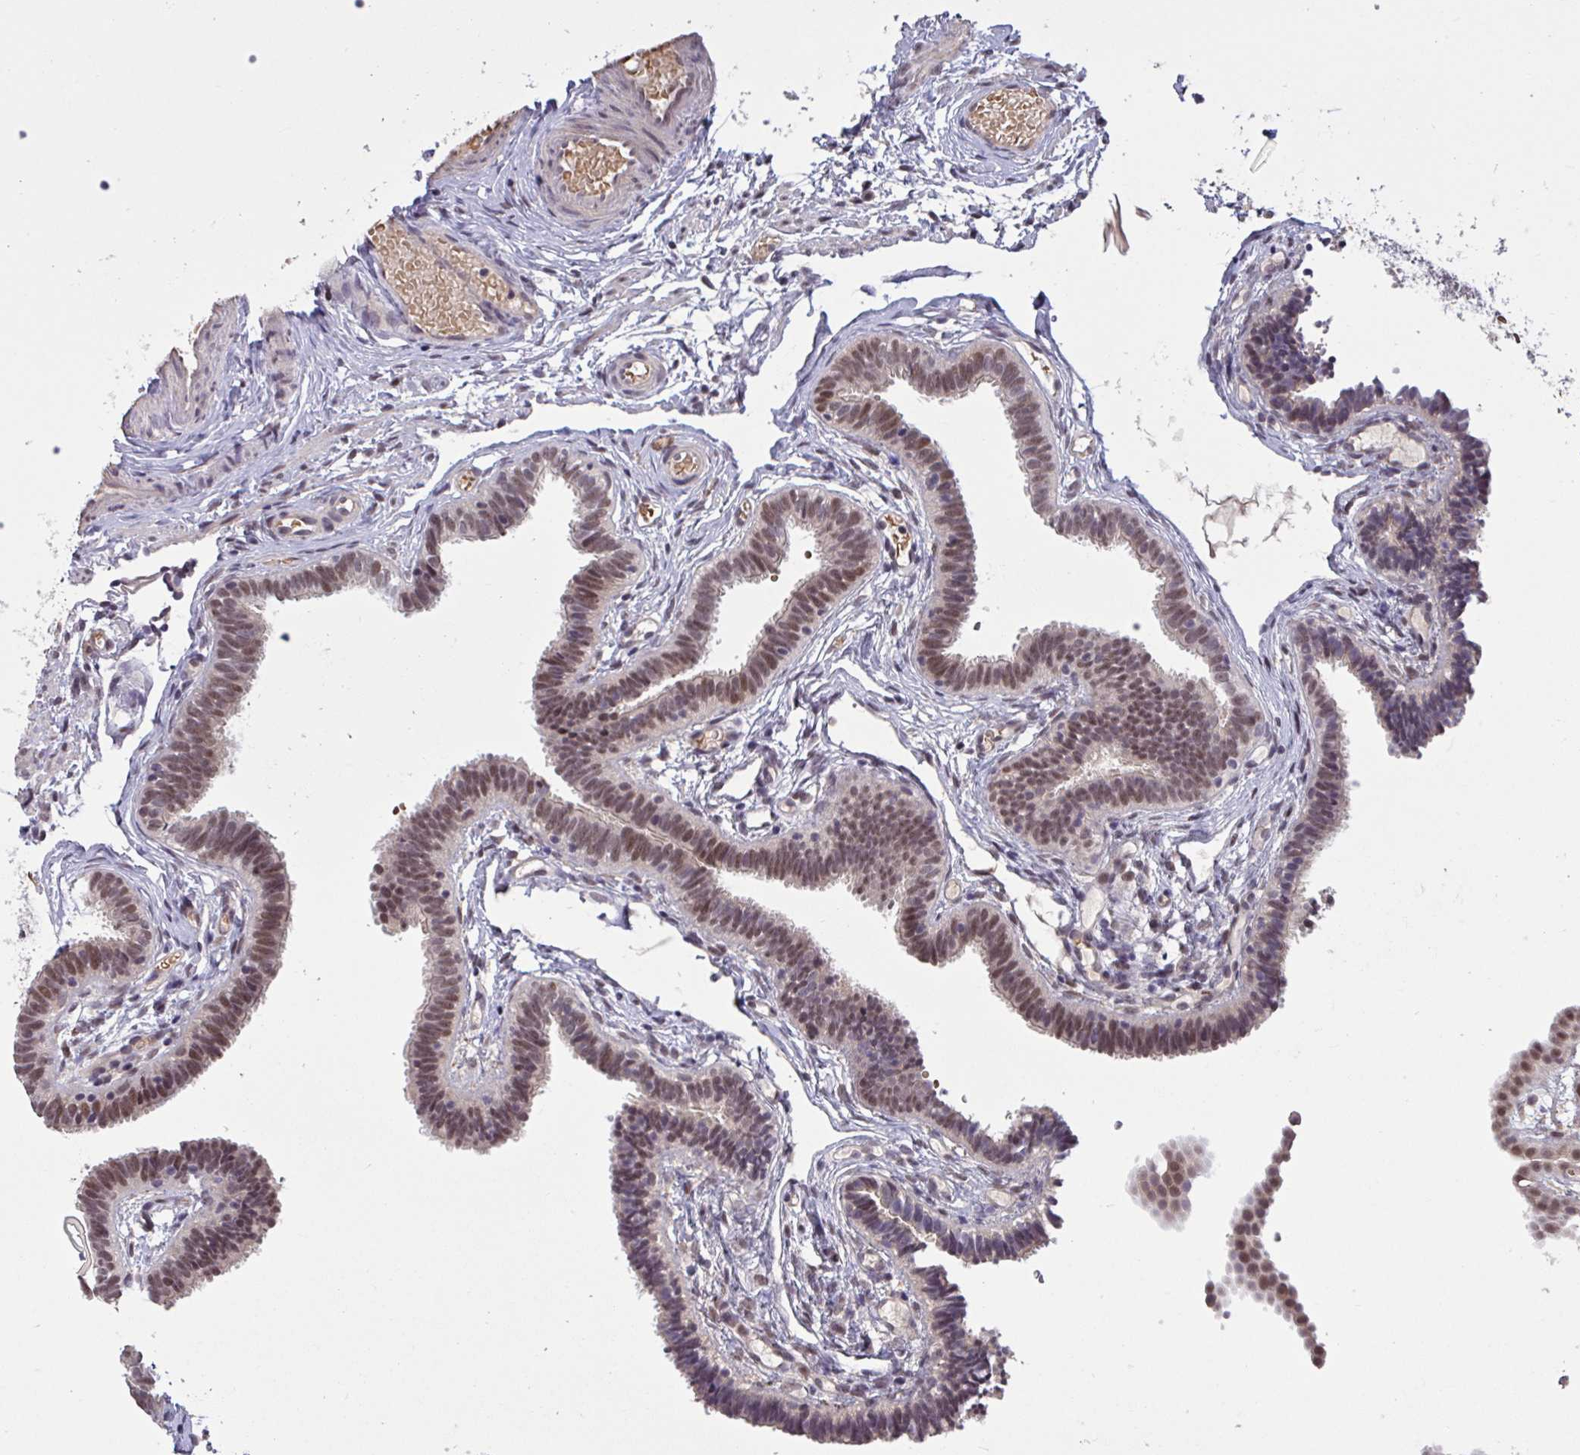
{"staining": {"intensity": "moderate", "quantity": ">75%", "location": "nuclear"}, "tissue": "fallopian tube", "cell_type": "Glandular cells", "image_type": "normal", "snomed": [{"axis": "morphology", "description": "Normal tissue, NOS"}, {"axis": "topography", "description": "Fallopian tube"}], "caption": "About >75% of glandular cells in unremarkable fallopian tube display moderate nuclear protein expression as visualized by brown immunohistochemical staining.", "gene": "ZNF414", "patient": {"sex": "female", "age": 37}}